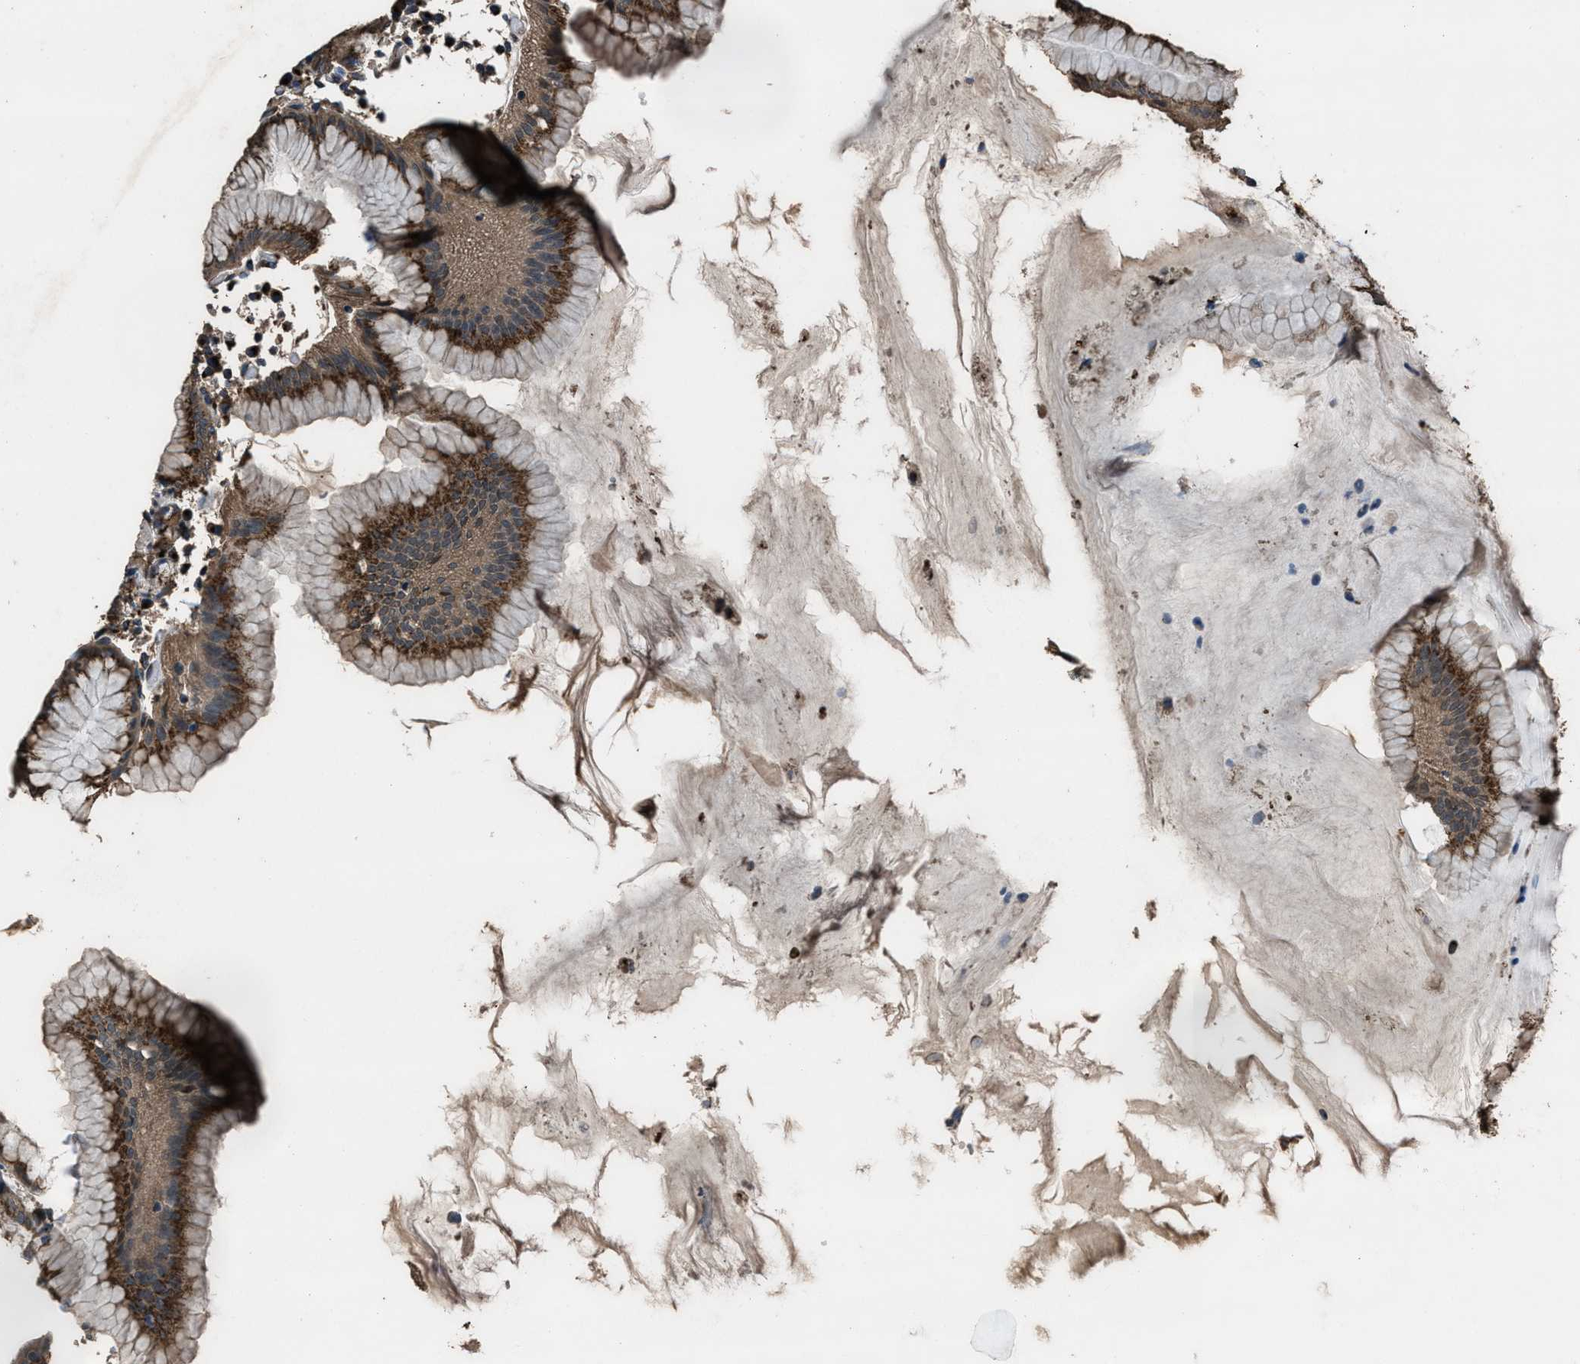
{"staining": {"intensity": "strong", "quantity": "25%-75%", "location": "cytoplasmic/membranous"}, "tissue": "stomach", "cell_type": "Glandular cells", "image_type": "normal", "snomed": [{"axis": "morphology", "description": "Normal tissue, NOS"}, {"axis": "topography", "description": "Stomach"}, {"axis": "topography", "description": "Stomach, lower"}], "caption": "The immunohistochemical stain shows strong cytoplasmic/membranous expression in glandular cells of benign stomach.", "gene": "SLC38A10", "patient": {"sex": "female", "age": 75}}